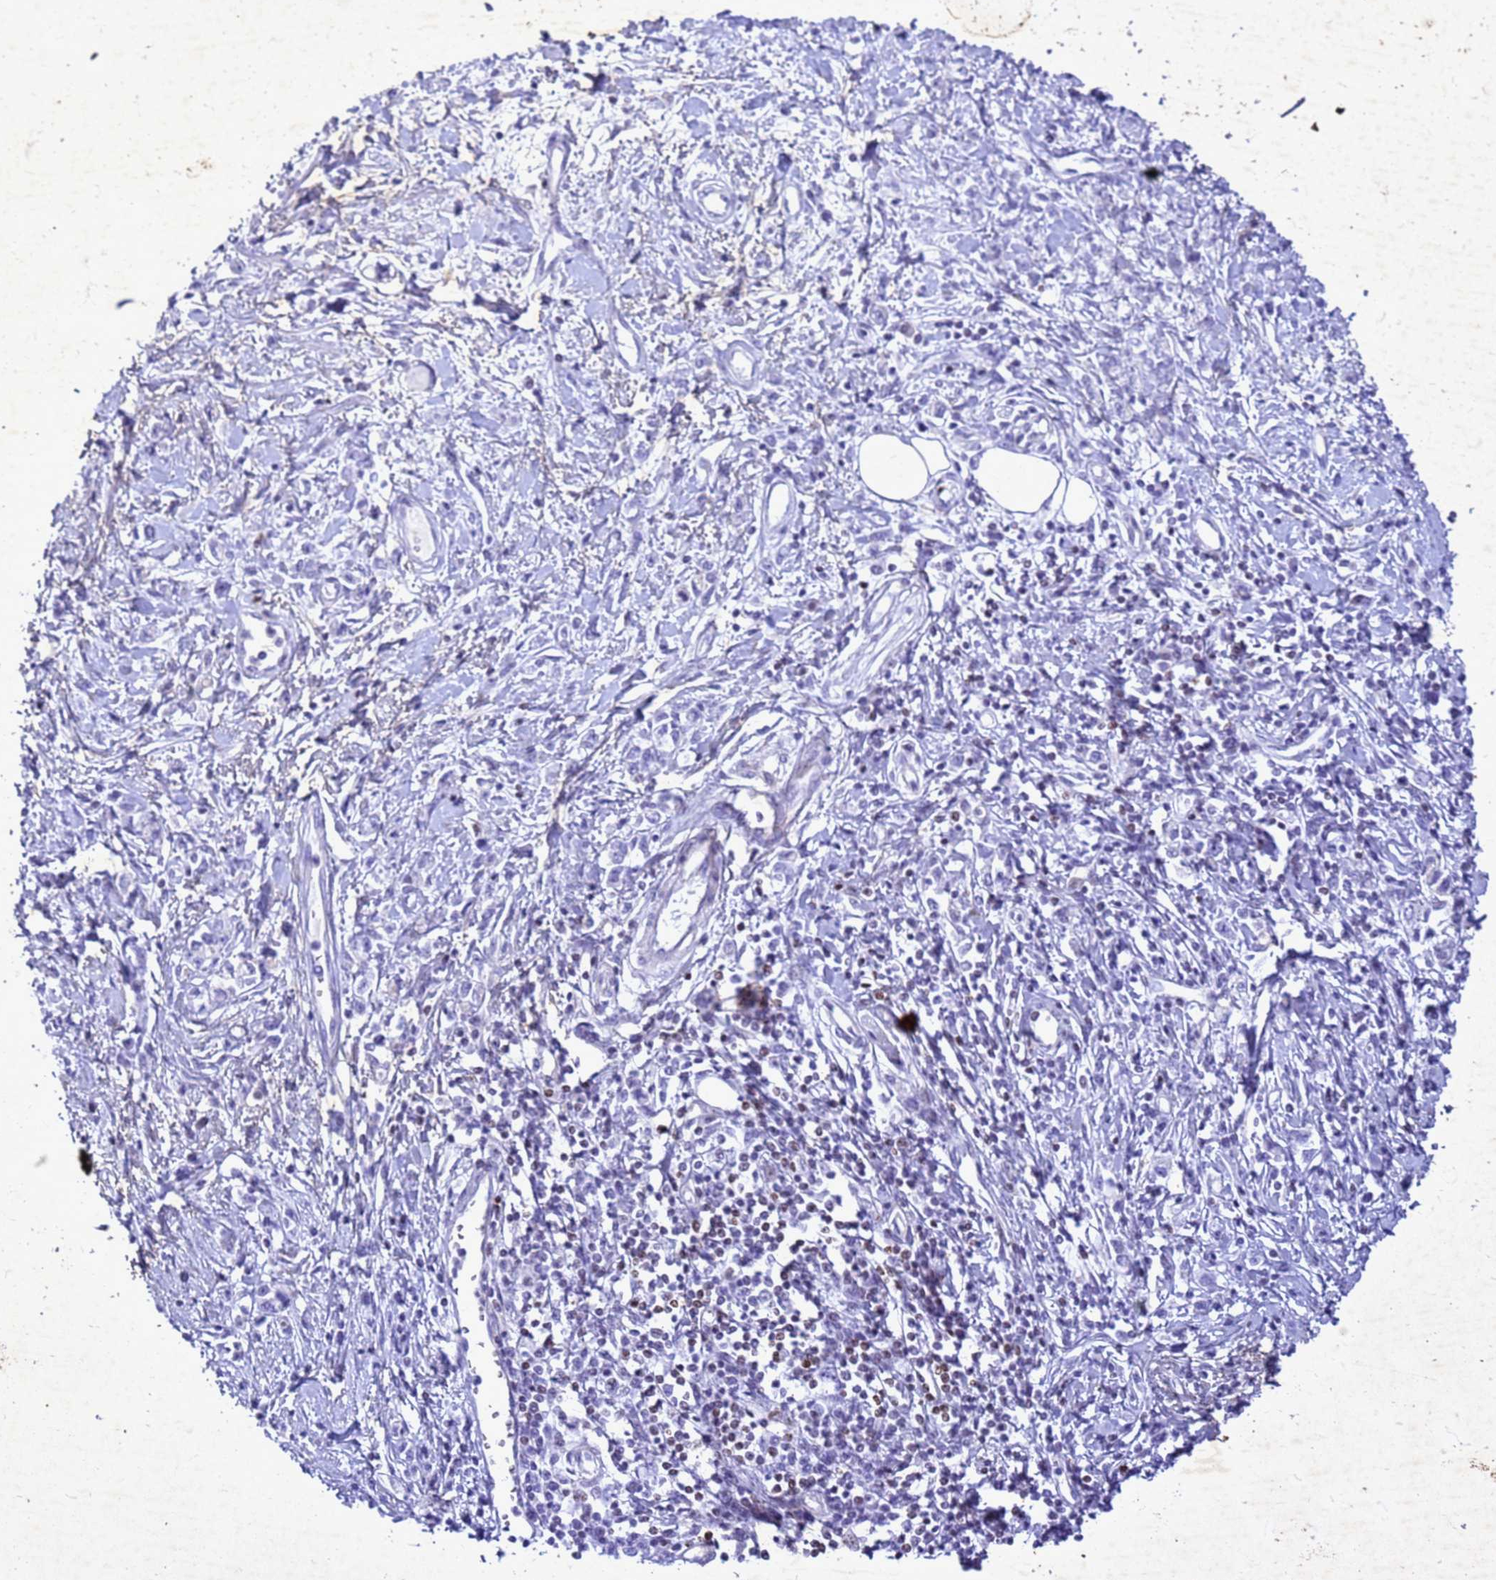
{"staining": {"intensity": "negative", "quantity": "none", "location": "none"}, "tissue": "stomach cancer", "cell_type": "Tumor cells", "image_type": "cancer", "snomed": [{"axis": "morphology", "description": "Adenocarcinoma, NOS"}, {"axis": "topography", "description": "Stomach"}], "caption": "DAB immunohistochemical staining of adenocarcinoma (stomach) exhibits no significant staining in tumor cells.", "gene": "COPS9", "patient": {"sex": "female", "age": 76}}